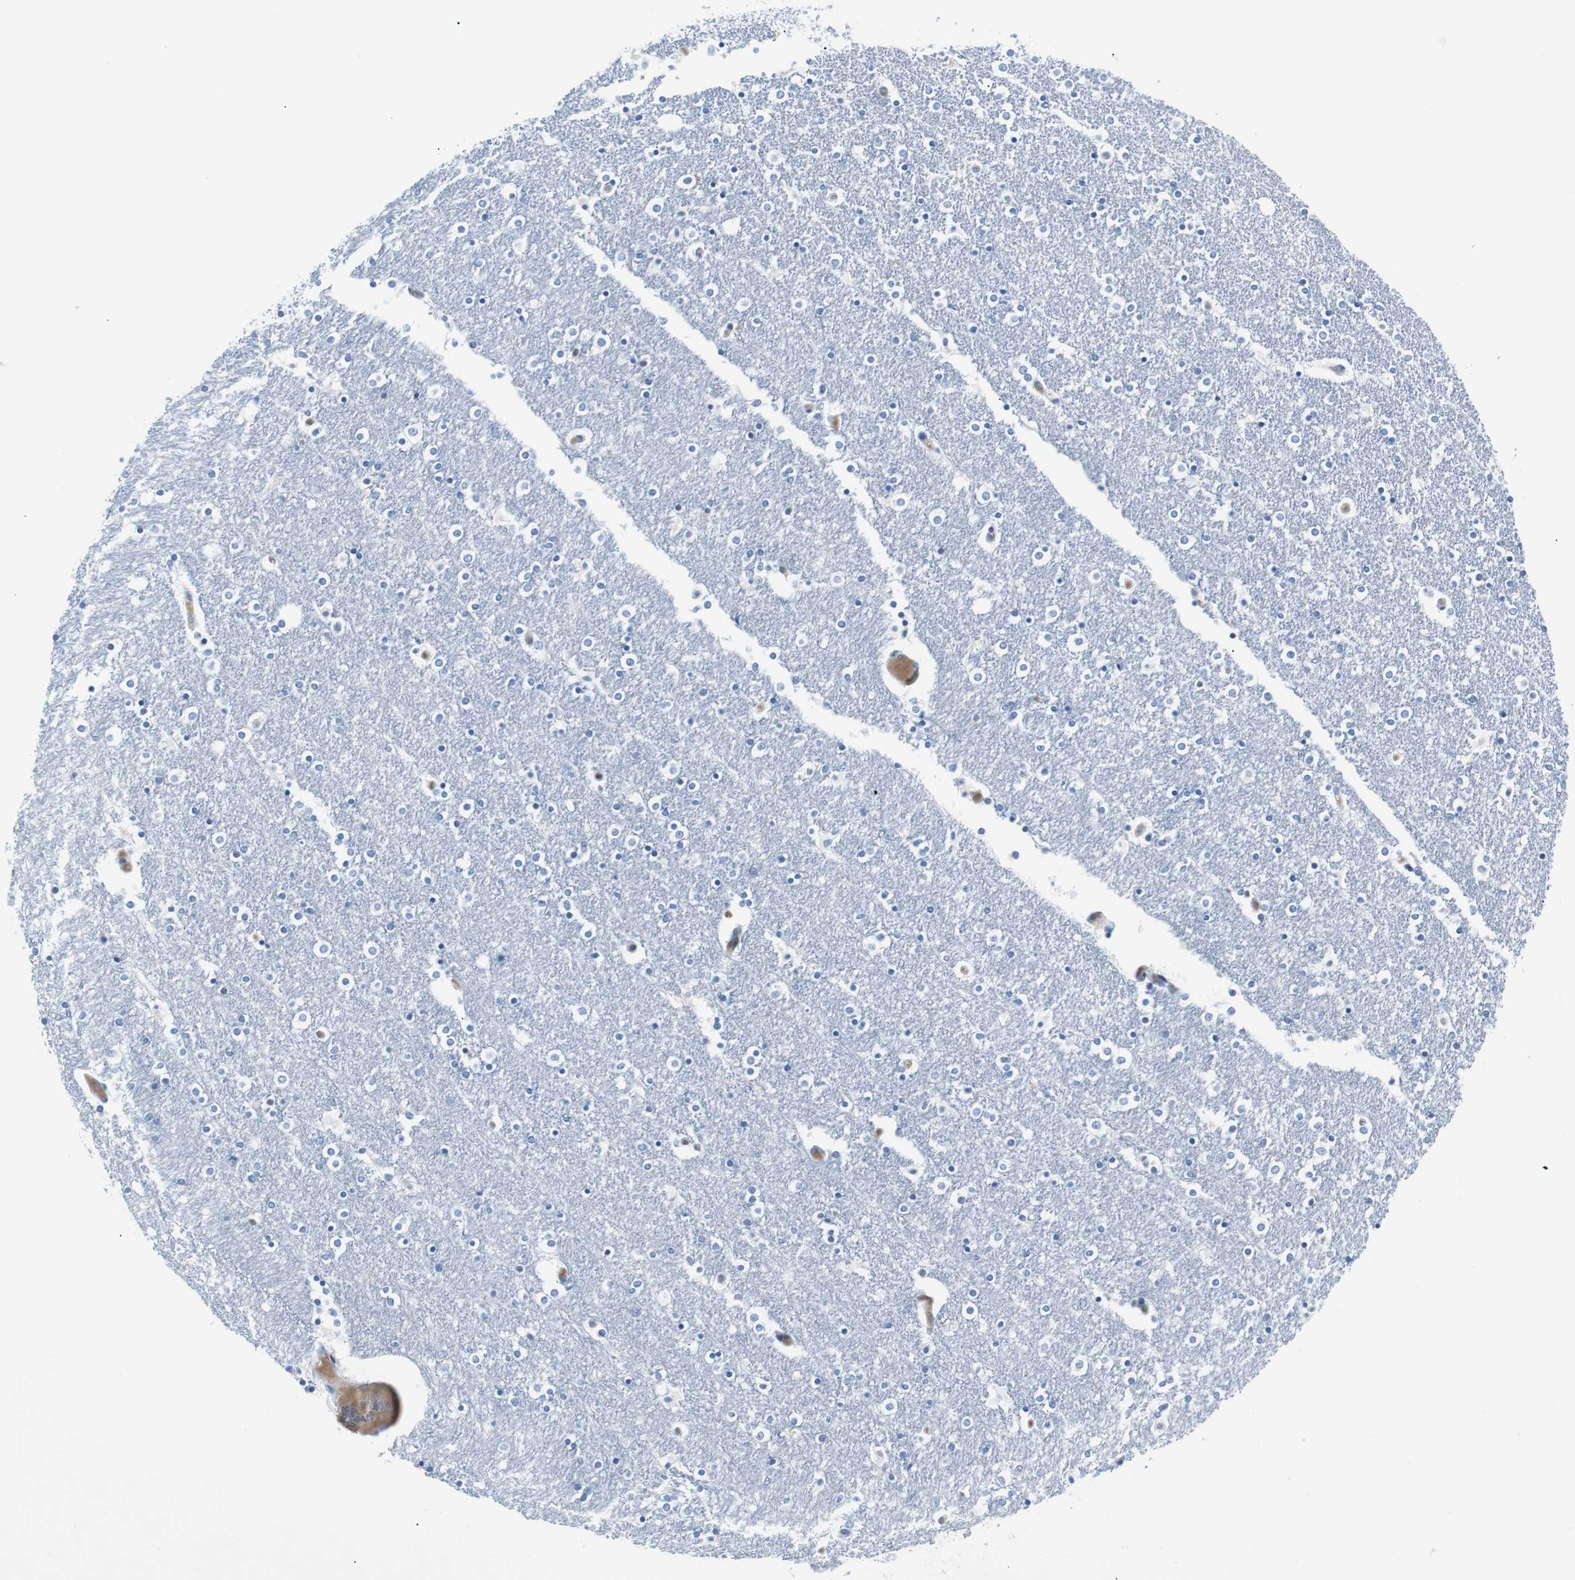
{"staining": {"intensity": "negative", "quantity": "none", "location": "none"}, "tissue": "caudate", "cell_type": "Glial cells", "image_type": "normal", "snomed": [{"axis": "morphology", "description": "Normal tissue, NOS"}, {"axis": "topography", "description": "Lateral ventricle wall"}], "caption": "This is a histopathology image of IHC staining of benign caudate, which shows no staining in glial cells. (Immunohistochemistry (ihc), brightfield microscopy, high magnification).", "gene": "EEF2K", "patient": {"sex": "female", "age": 54}}